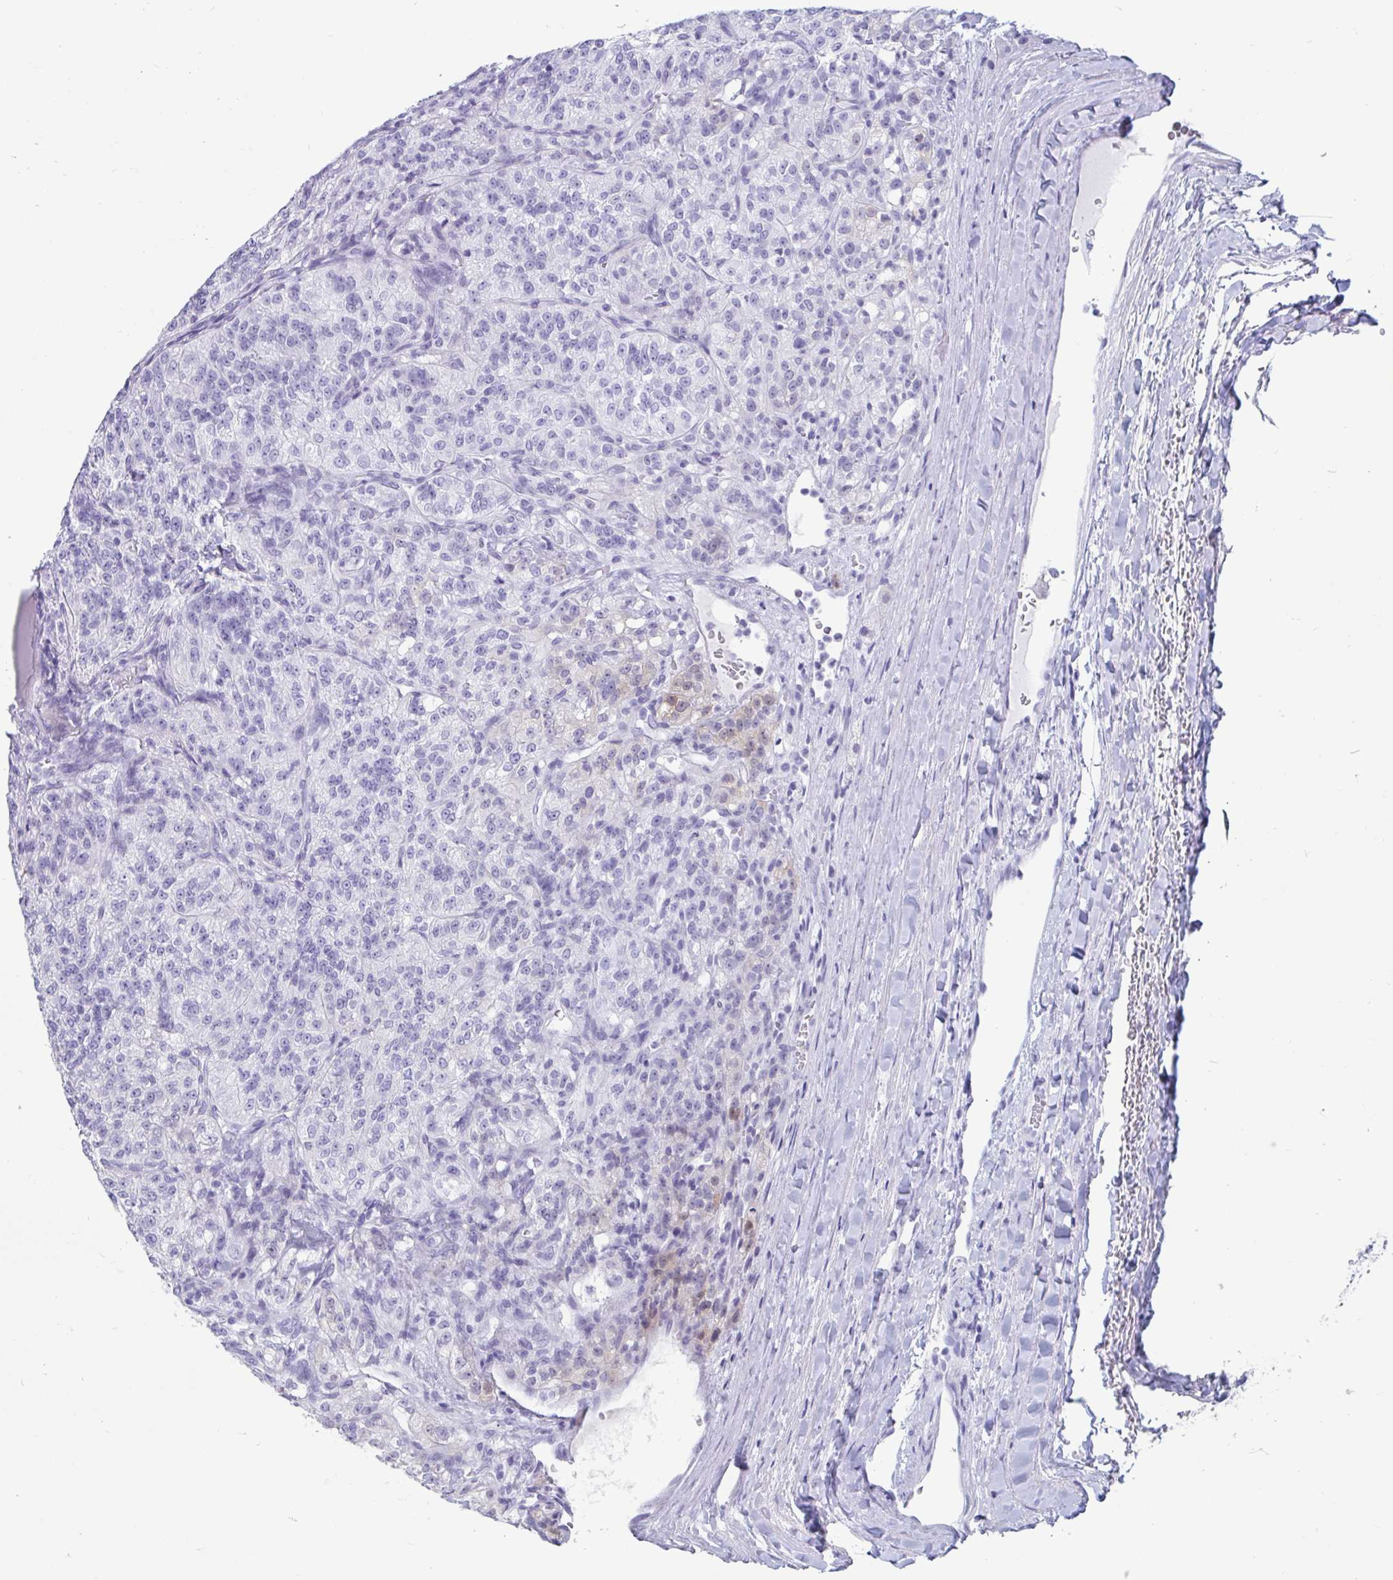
{"staining": {"intensity": "negative", "quantity": "none", "location": "none"}, "tissue": "renal cancer", "cell_type": "Tumor cells", "image_type": "cancer", "snomed": [{"axis": "morphology", "description": "Adenocarcinoma, NOS"}, {"axis": "topography", "description": "Kidney"}], "caption": "High magnification brightfield microscopy of renal adenocarcinoma stained with DAB (brown) and counterstained with hematoxylin (blue): tumor cells show no significant positivity.", "gene": "GKN2", "patient": {"sex": "female", "age": 63}}